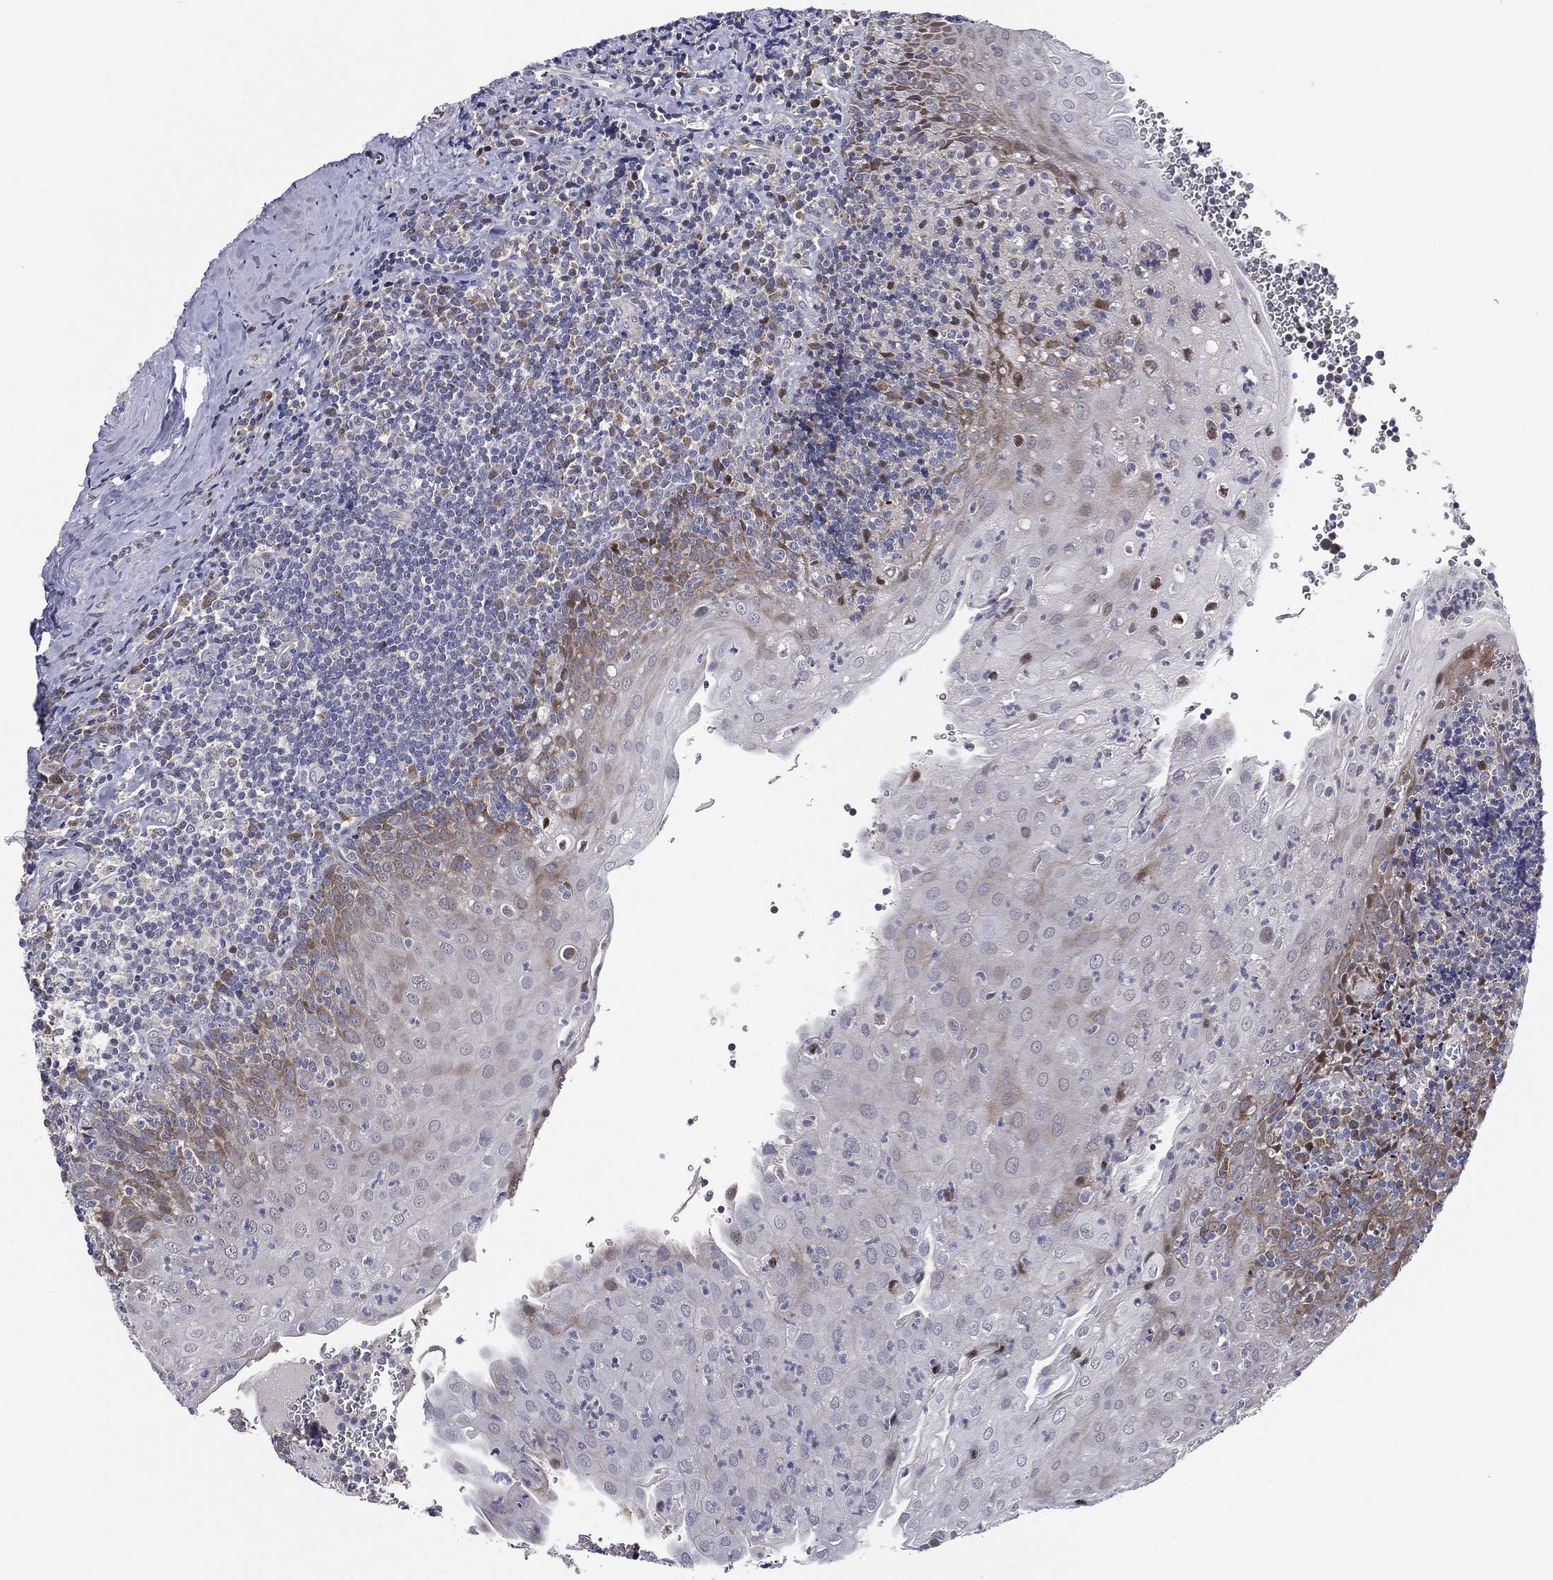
{"staining": {"intensity": "moderate", "quantity": "<25%", "location": "cytoplasmic/membranous"}, "tissue": "tonsil", "cell_type": "Germinal center cells", "image_type": "normal", "snomed": [{"axis": "morphology", "description": "Normal tissue, NOS"}, {"axis": "morphology", "description": "Inflammation, NOS"}, {"axis": "topography", "description": "Tonsil"}], "caption": "Immunohistochemistry staining of normal tonsil, which shows low levels of moderate cytoplasmic/membranous expression in approximately <25% of germinal center cells indicating moderate cytoplasmic/membranous protein staining. The staining was performed using DAB (3,3'-diaminobenzidine) (brown) for protein detection and nuclei were counterstained in hematoxylin (blue).", "gene": "UTP14A", "patient": {"sex": "female", "age": 31}}